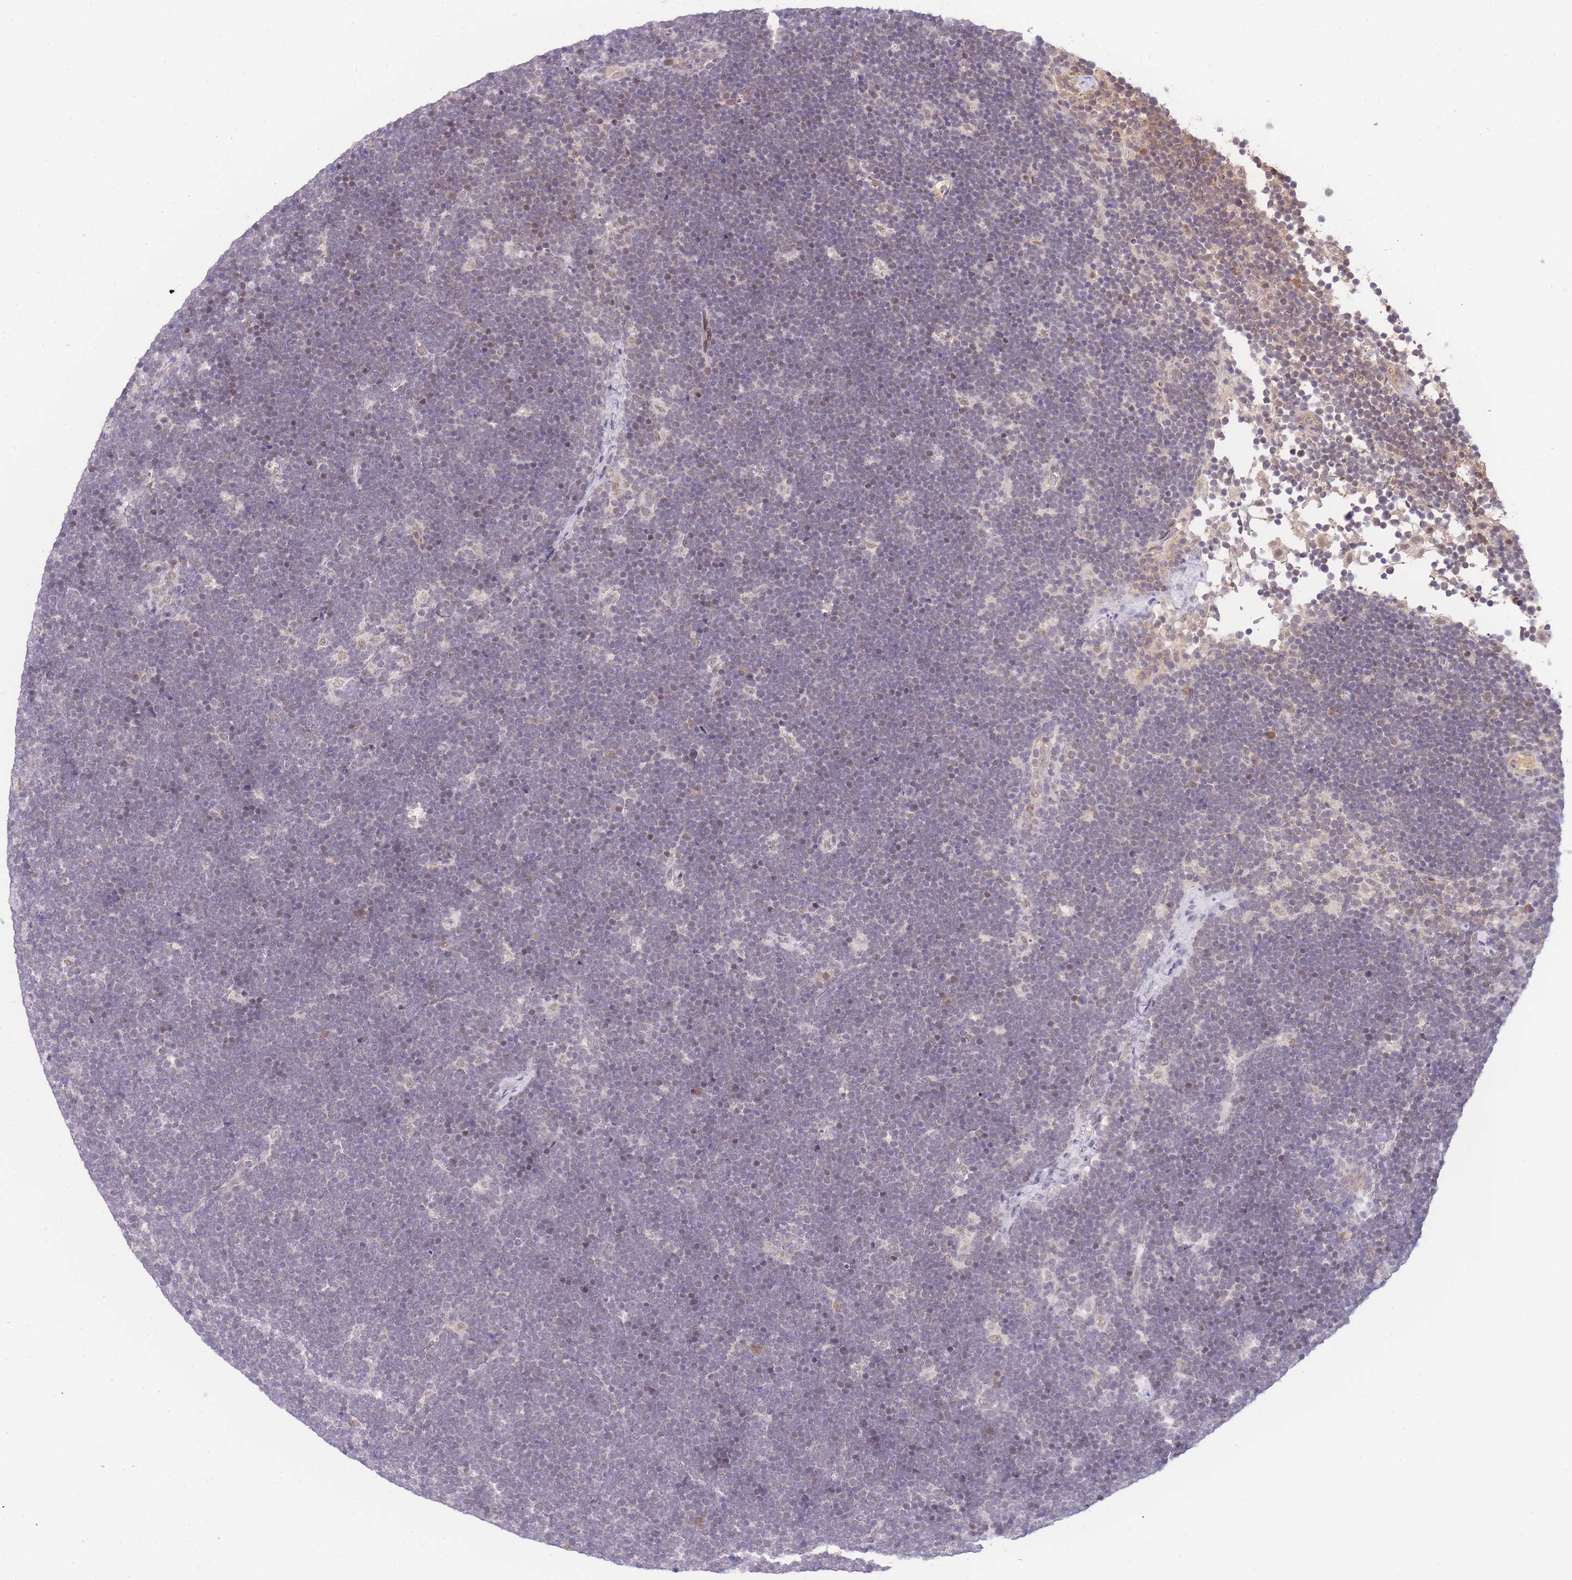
{"staining": {"intensity": "negative", "quantity": "none", "location": "none"}, "tissue": "lymphoma", "cell_type": "Tumor cells", "image_type": "cancer", "snomed": [{"axis": "morphology", "description": "Malignant lymphoma, non-Hodgkin's type, High grade"}, {"axis": "topography", "description": "Lymph node"}], "caption": "DAB (3,3'-diaminobenzidine) immunohistochemical staining of human malignant lymphoma, non-Hodgkin's type (high-grade) reveals no significant expression in tumor cells.", "gene": "PUS10", "patient": {"sex": "male", "age": 13}}